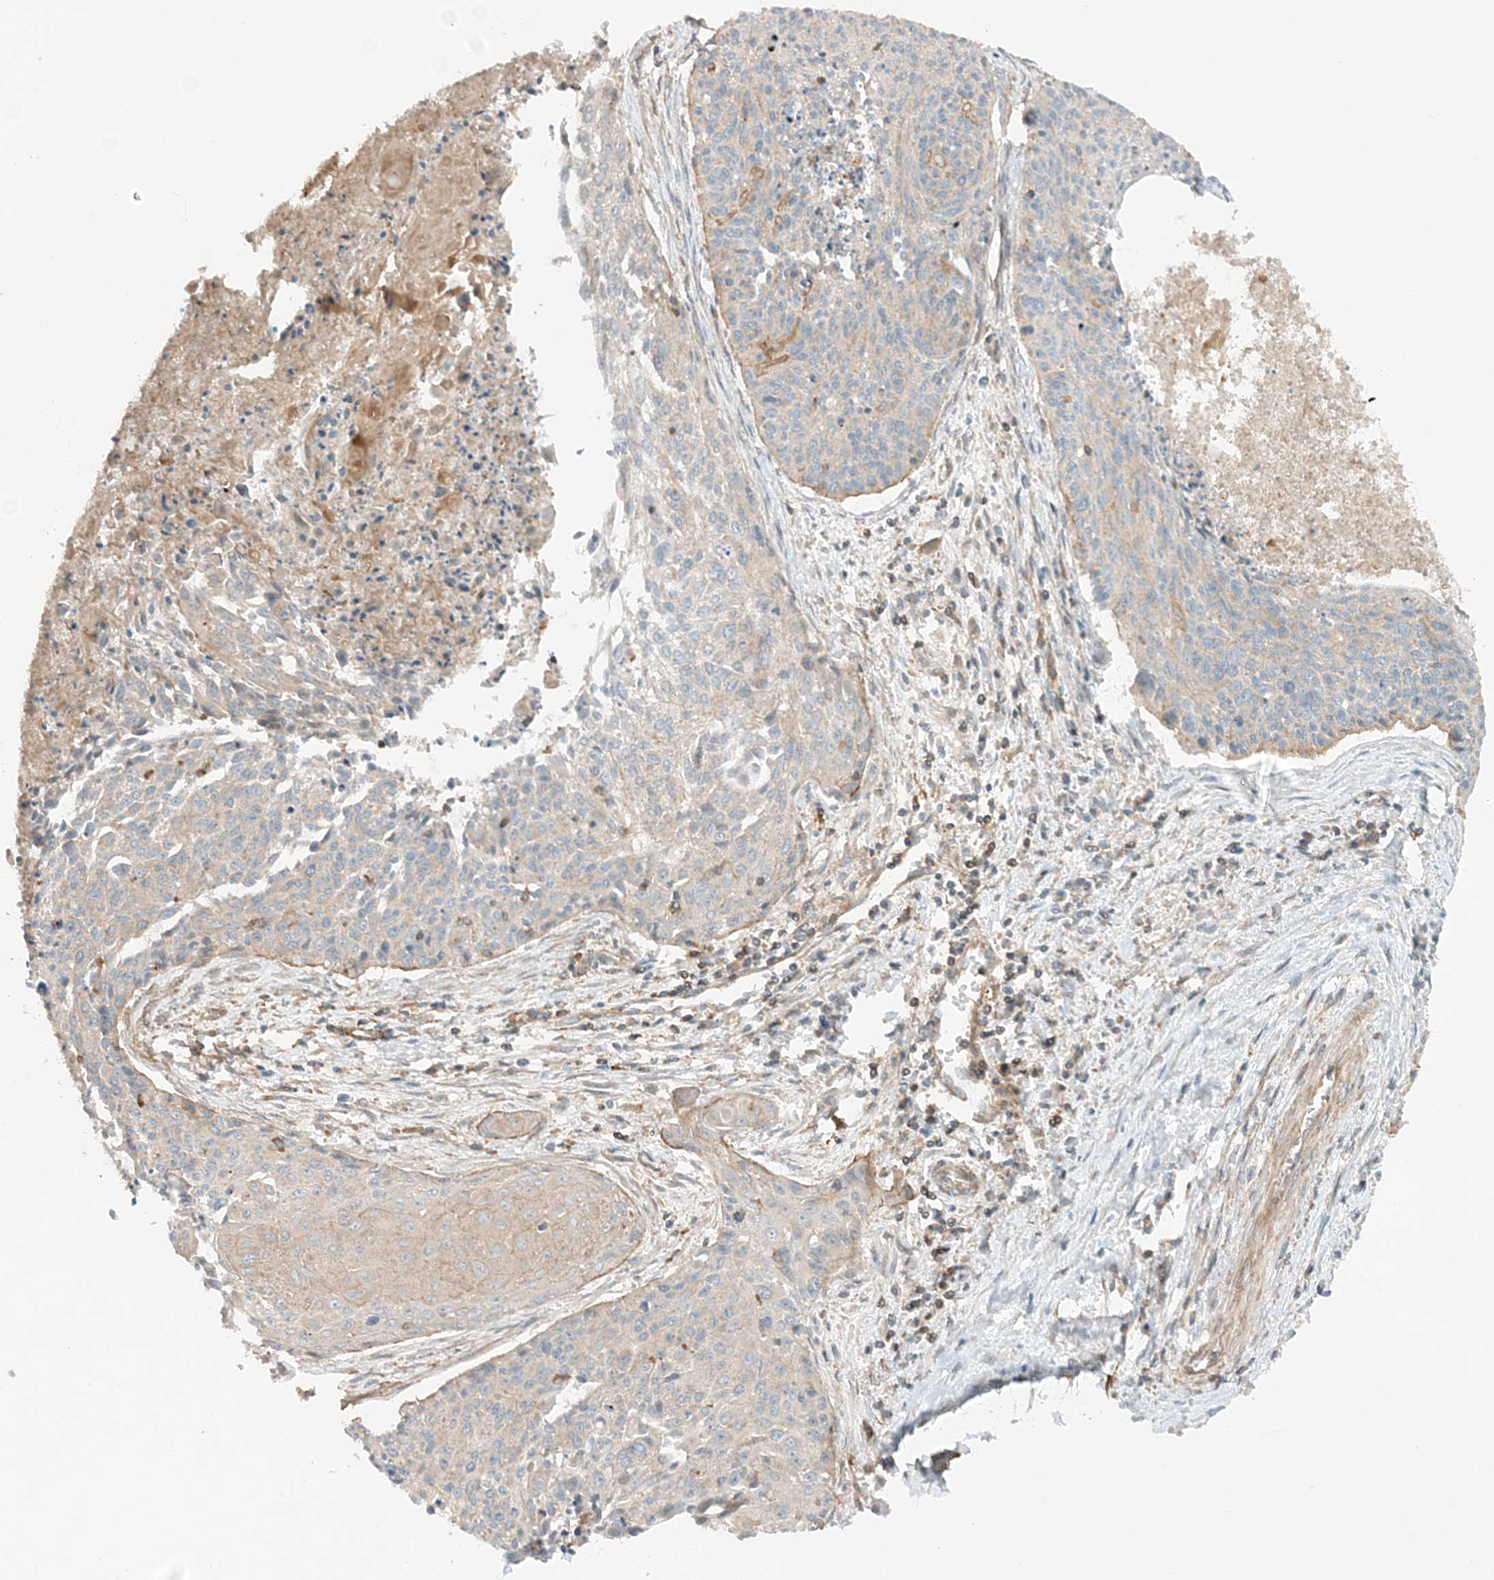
{"staining": {"intensity": "weak", "quantity": "<25%", "location": "cytoplasmic/membranous"}, "tissue": "cervical cancer", "cell_type": "Tumor cells", "image_type": "cancer", "snomed": [{"axis": "morphology", "description": "Squamous cell carcinoma, NOS"}, {"axis": "topography", "description": "Cervix"}], "caption": "Human cervical cancer stained for a protein using immunohistochemistry reveals no positivity in tumor cells.", "gene": "SLC25A12", "patient": {"sex": "female", "age": 55}}